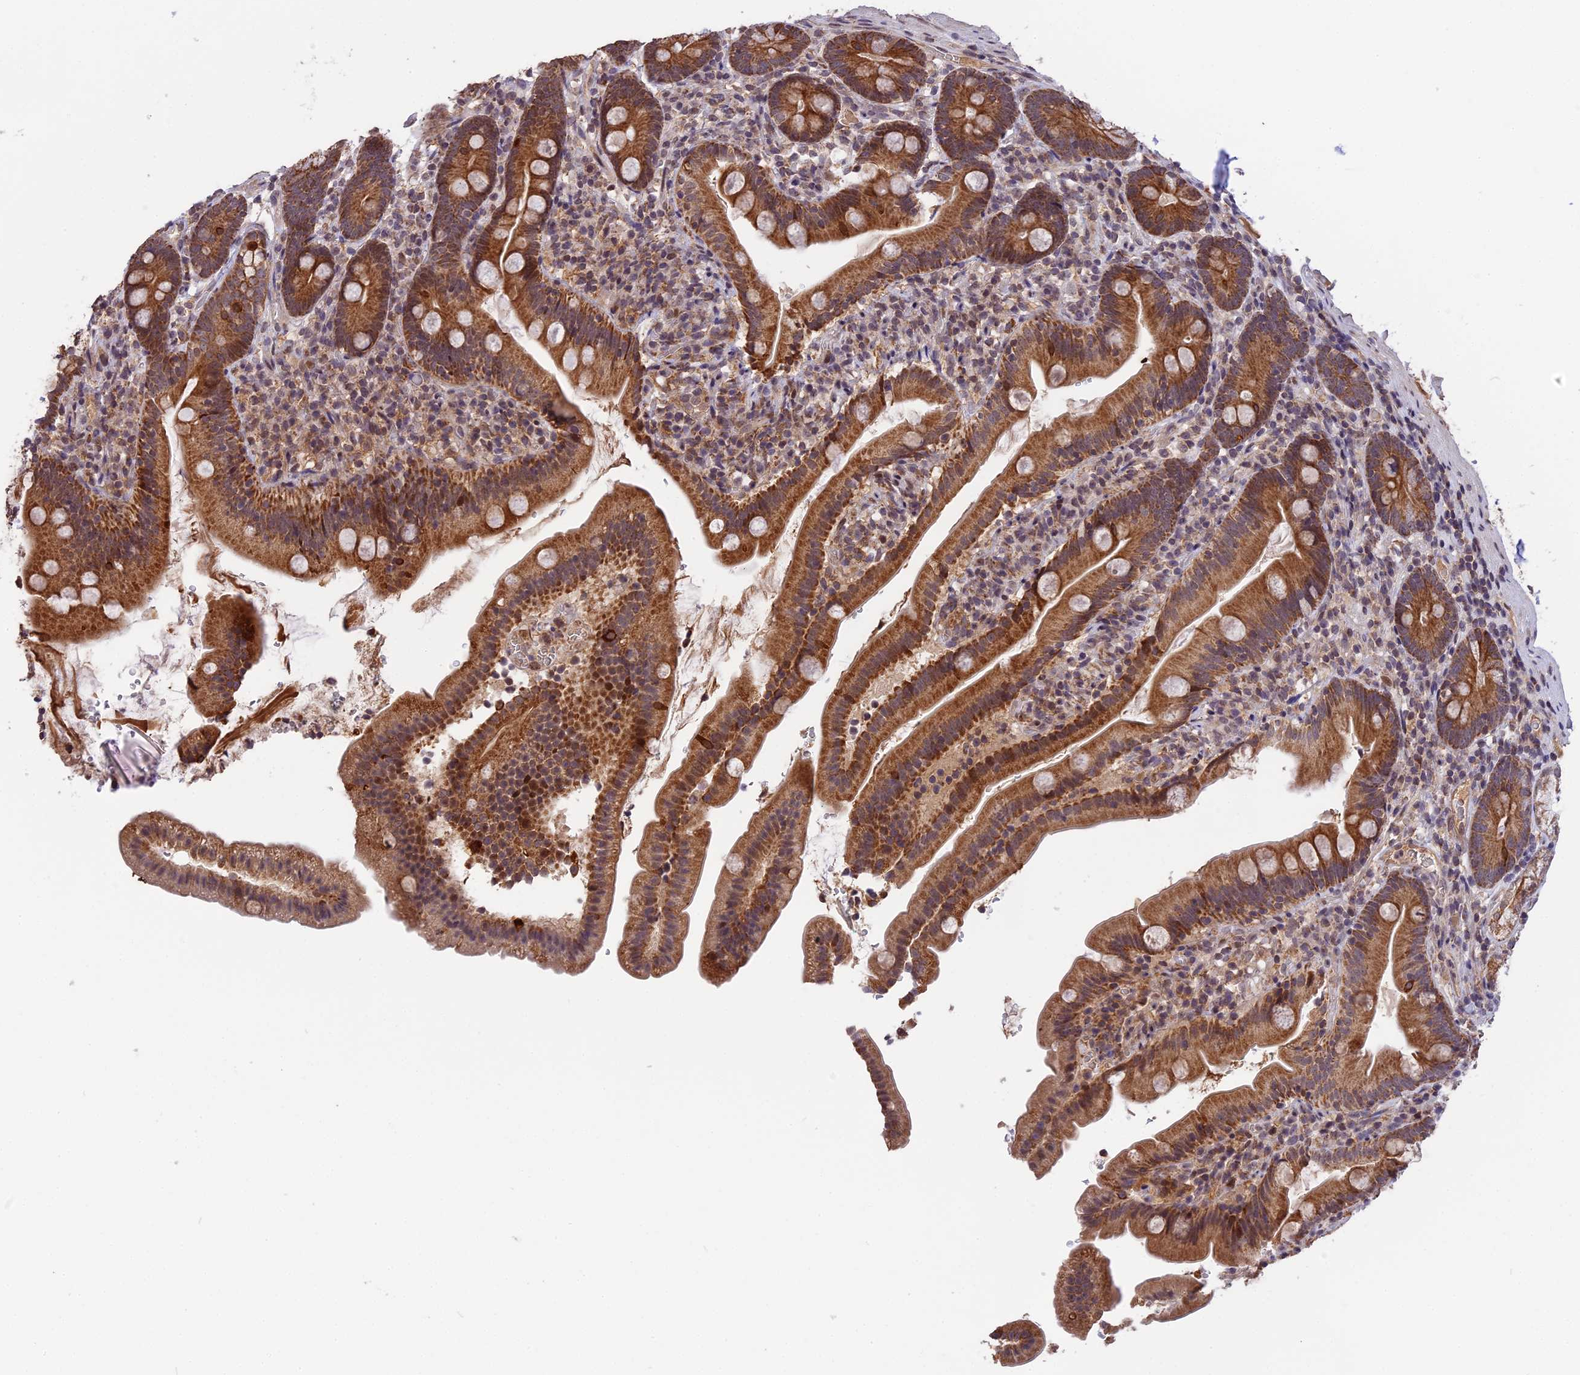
{"staining": {"intensity": "strong", "quantity": ">75%", "location": "cytoplasmic/membranous"}, "tissue": "duodenum", "cell_type": "Glandular cells", "image_type": "normal", "snomed": [{"axis": "morphology", "description": "Normal tissue, NOS"}, {"axis": "topography", "description": "Duodenum"}], "caption": "Duodenum stained for a protein displays strong cytoplasmic/membranous positivity in glandular cells.", "gene": "RERGL", "patient": {"sex": "female", "age": 67}}